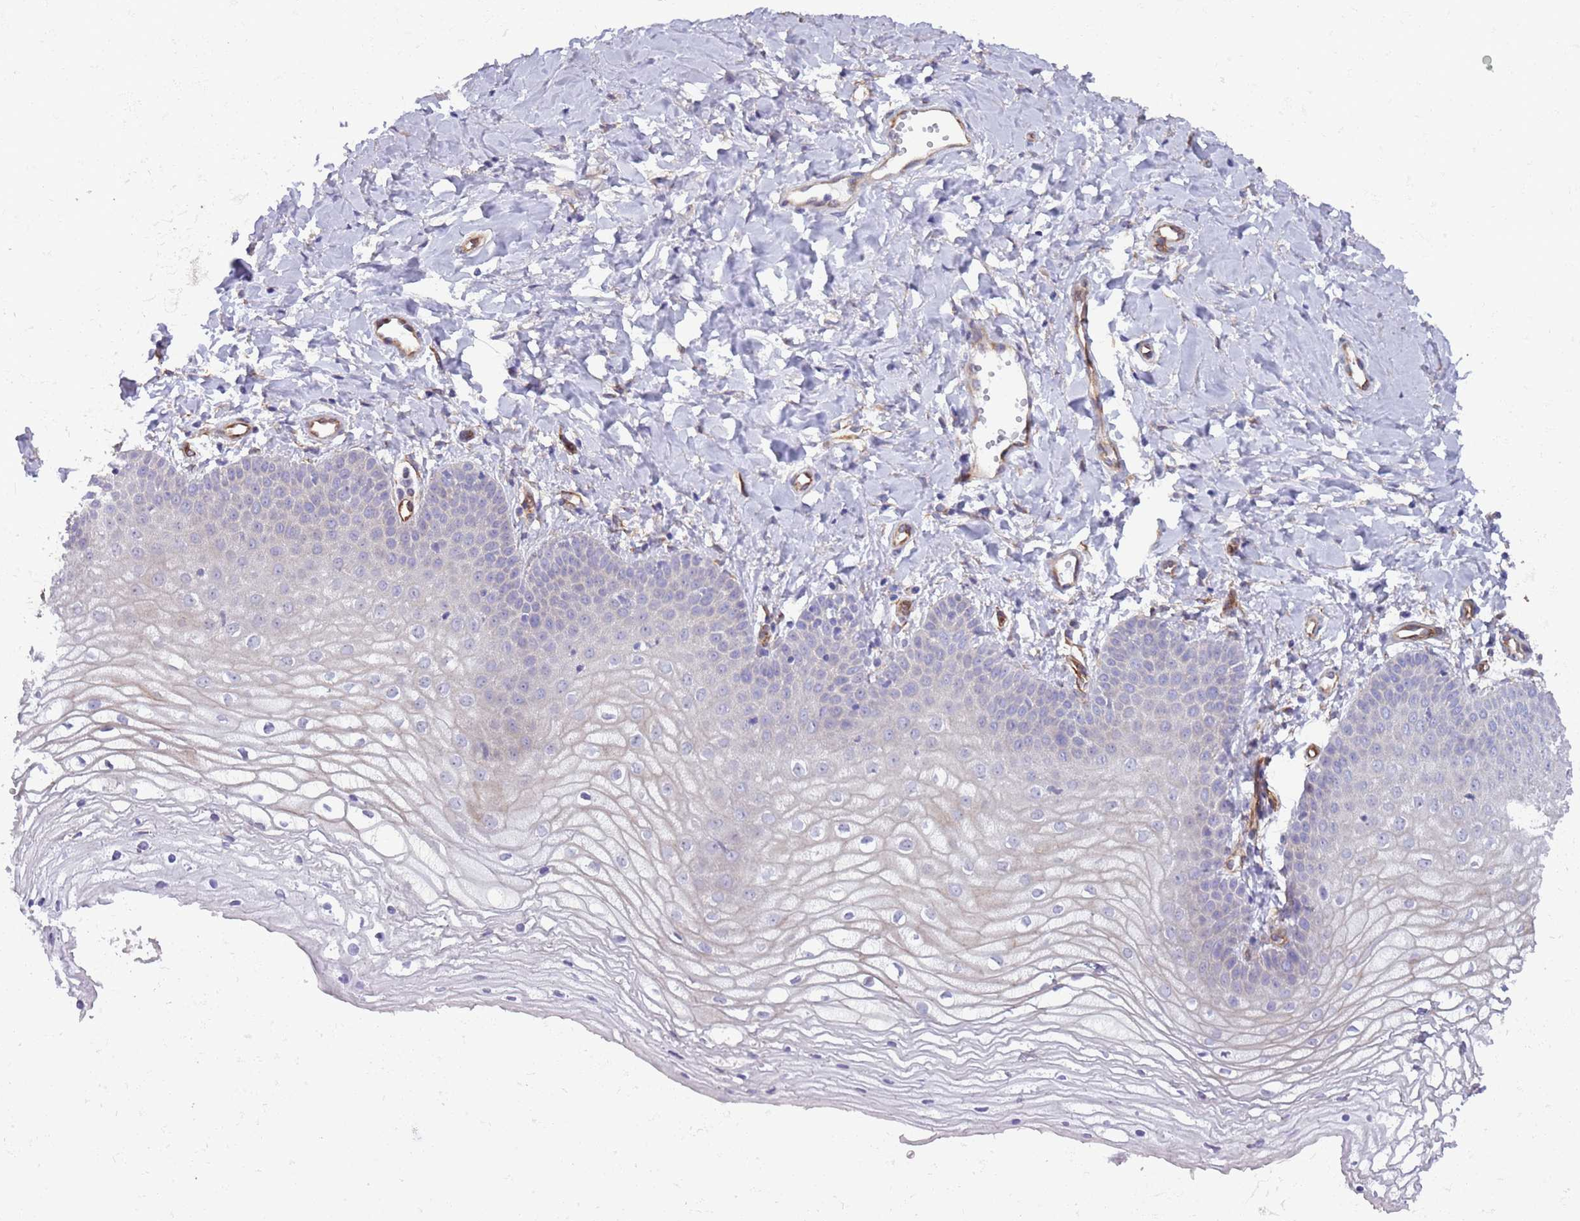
{"staining": {"intensity": "moderate", "quantity": "<25%", "location": "cytoplasmic/membranous"}, "tissue": "vagina", "cell_type": "Squamous epithelial cells", "image_type": "normal", "snomed": [{"axis": "morphology", "description": "Normal tissue, NOS"}, {"axis": "topography", "description": "Vagina"}], "caption": "Approximately <25% of squamous epithelial cells in normal human vagina exhibit moderate cytoplasmic/membranous protein staining as visualized by brown immunohistochemical staining.", "gene": "GAS2L3", "patient": {"sex": "female", "age": 68}}